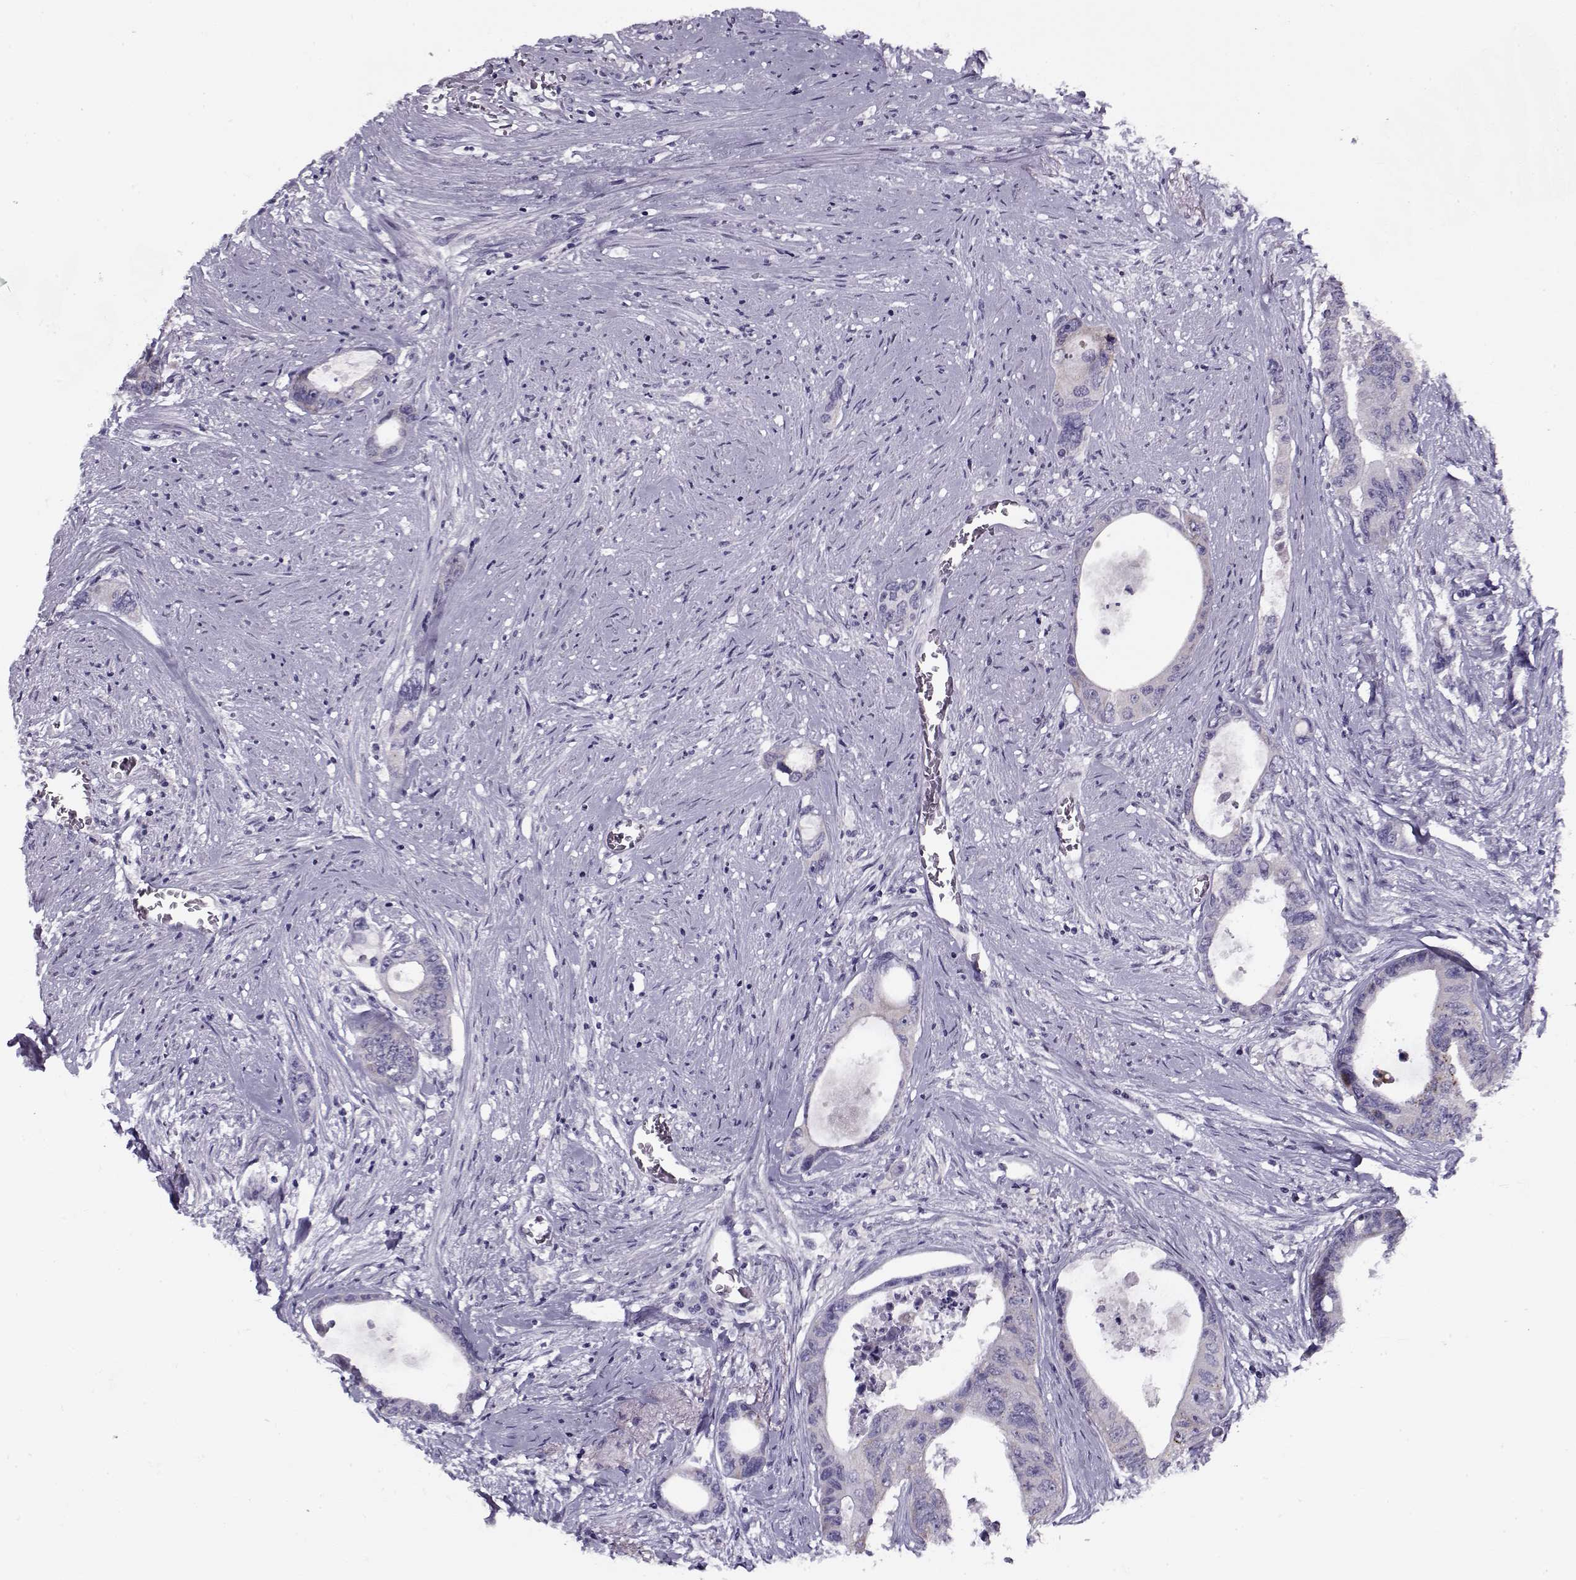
{"staining": {"intensity": "negative", "quantity": "none", "location": "none"}, "tissue": "colorectal cancer", "cell_type": "Tumor cells", "image_type": "cancer", "snomed": [{"axis": "morphology", "description": "Adenocarcinoma, NOS"}, {"axis": "topography", "description": "Rectum"}], "caption": "Tumor cells show no significant staining in colorectal cancer (adenocarcinoma).", "gene": "PP2D1", "patient": {"sex": "male", "age": 59}}